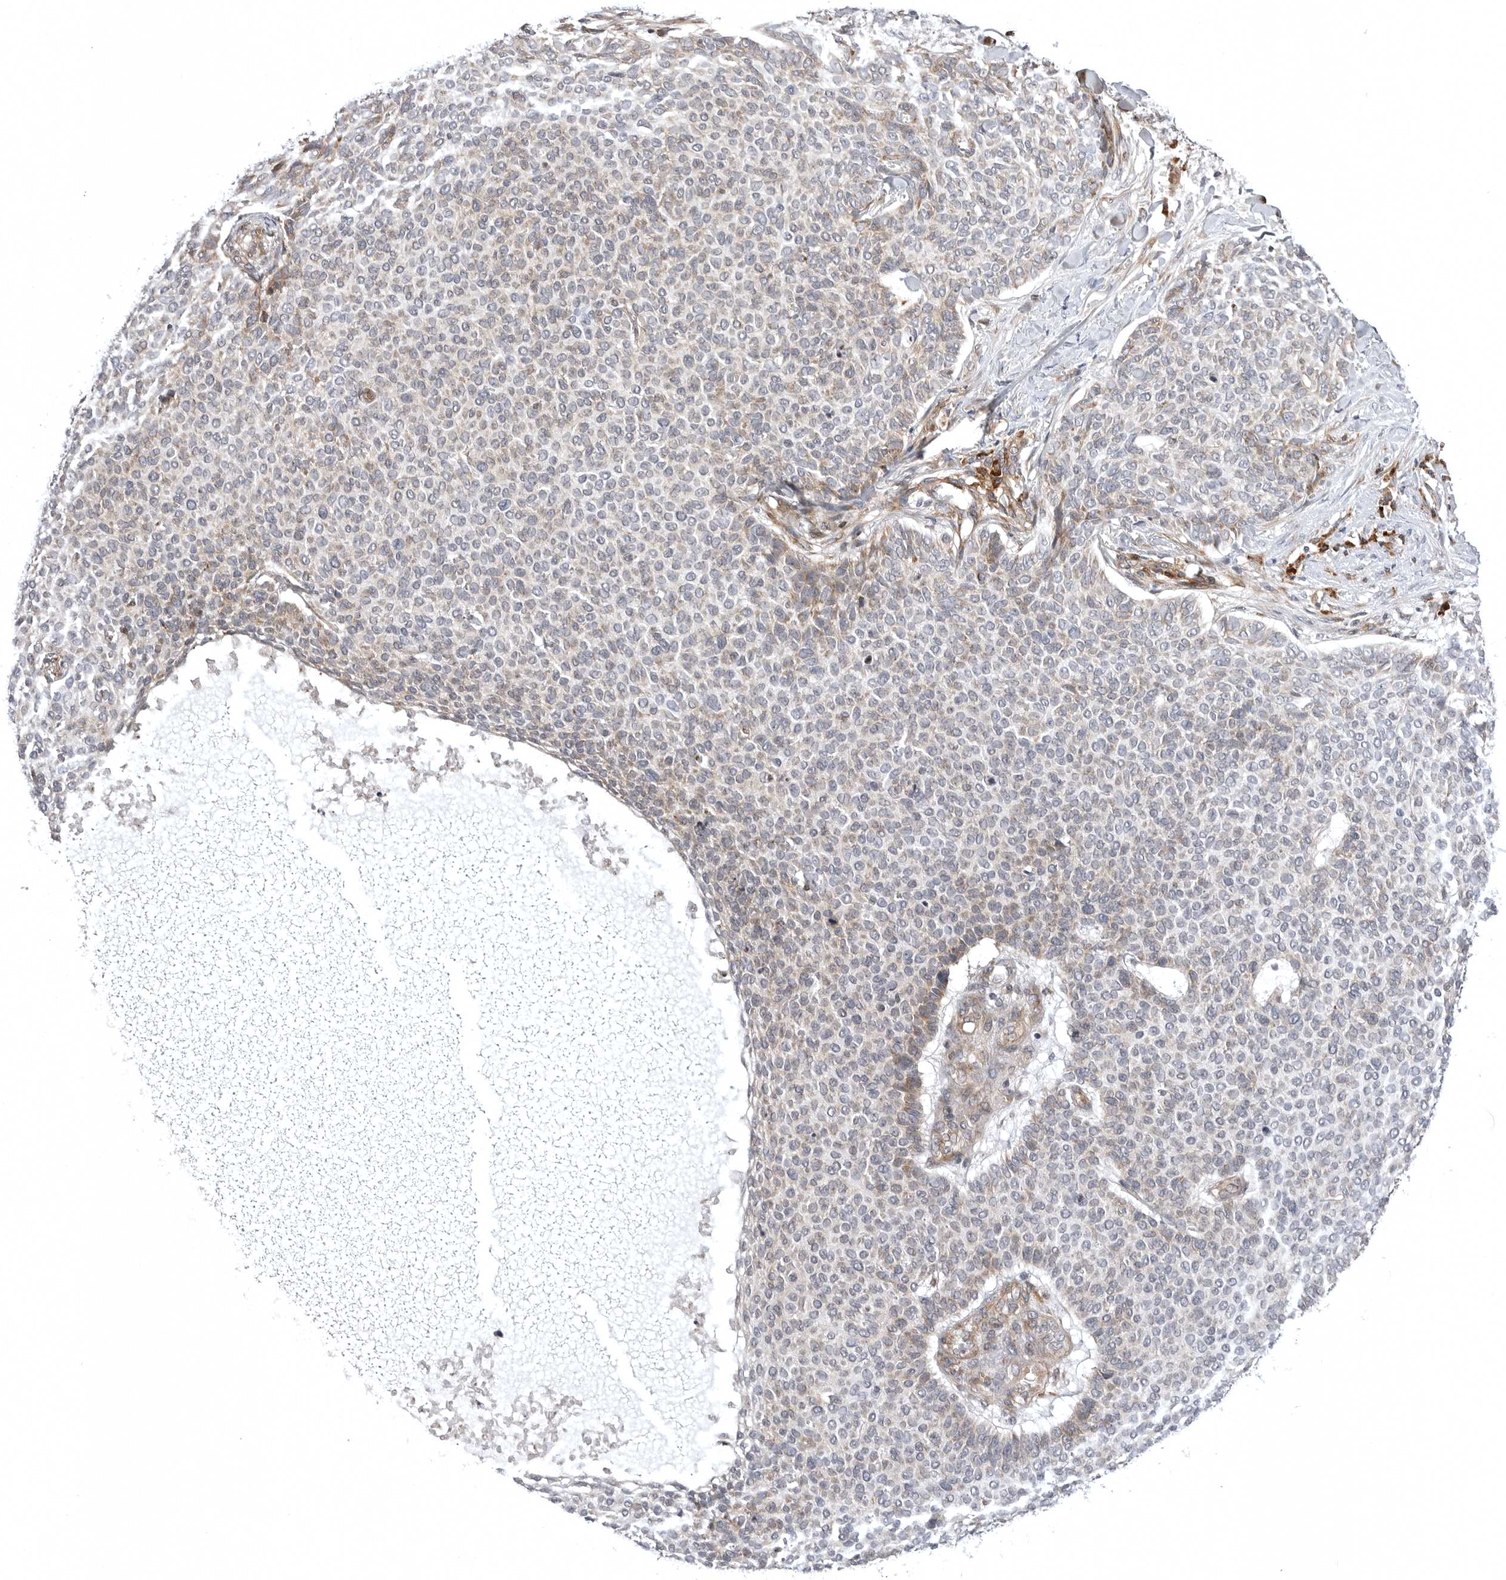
{"staining": {"intensity": "weak", "quantity": "<25%", "location": "cytoplasmic/membranous"}, "tissue": "skin cancer", "cell_type": "Tumor cells", "image_type": "cancer", "snomed": [{"axis": "morphology", "description": "Normal tissue, NOS"}, {"axis": "morphology", "description": "Basal cell carcinoma"}, {"axis": "topography", "description": "Skin"}], "caption": "Tumor cells show no significant protein staining in skin cancer.", "gene": "ARL5A", "patient": {"sex": "male", "age": 50}}